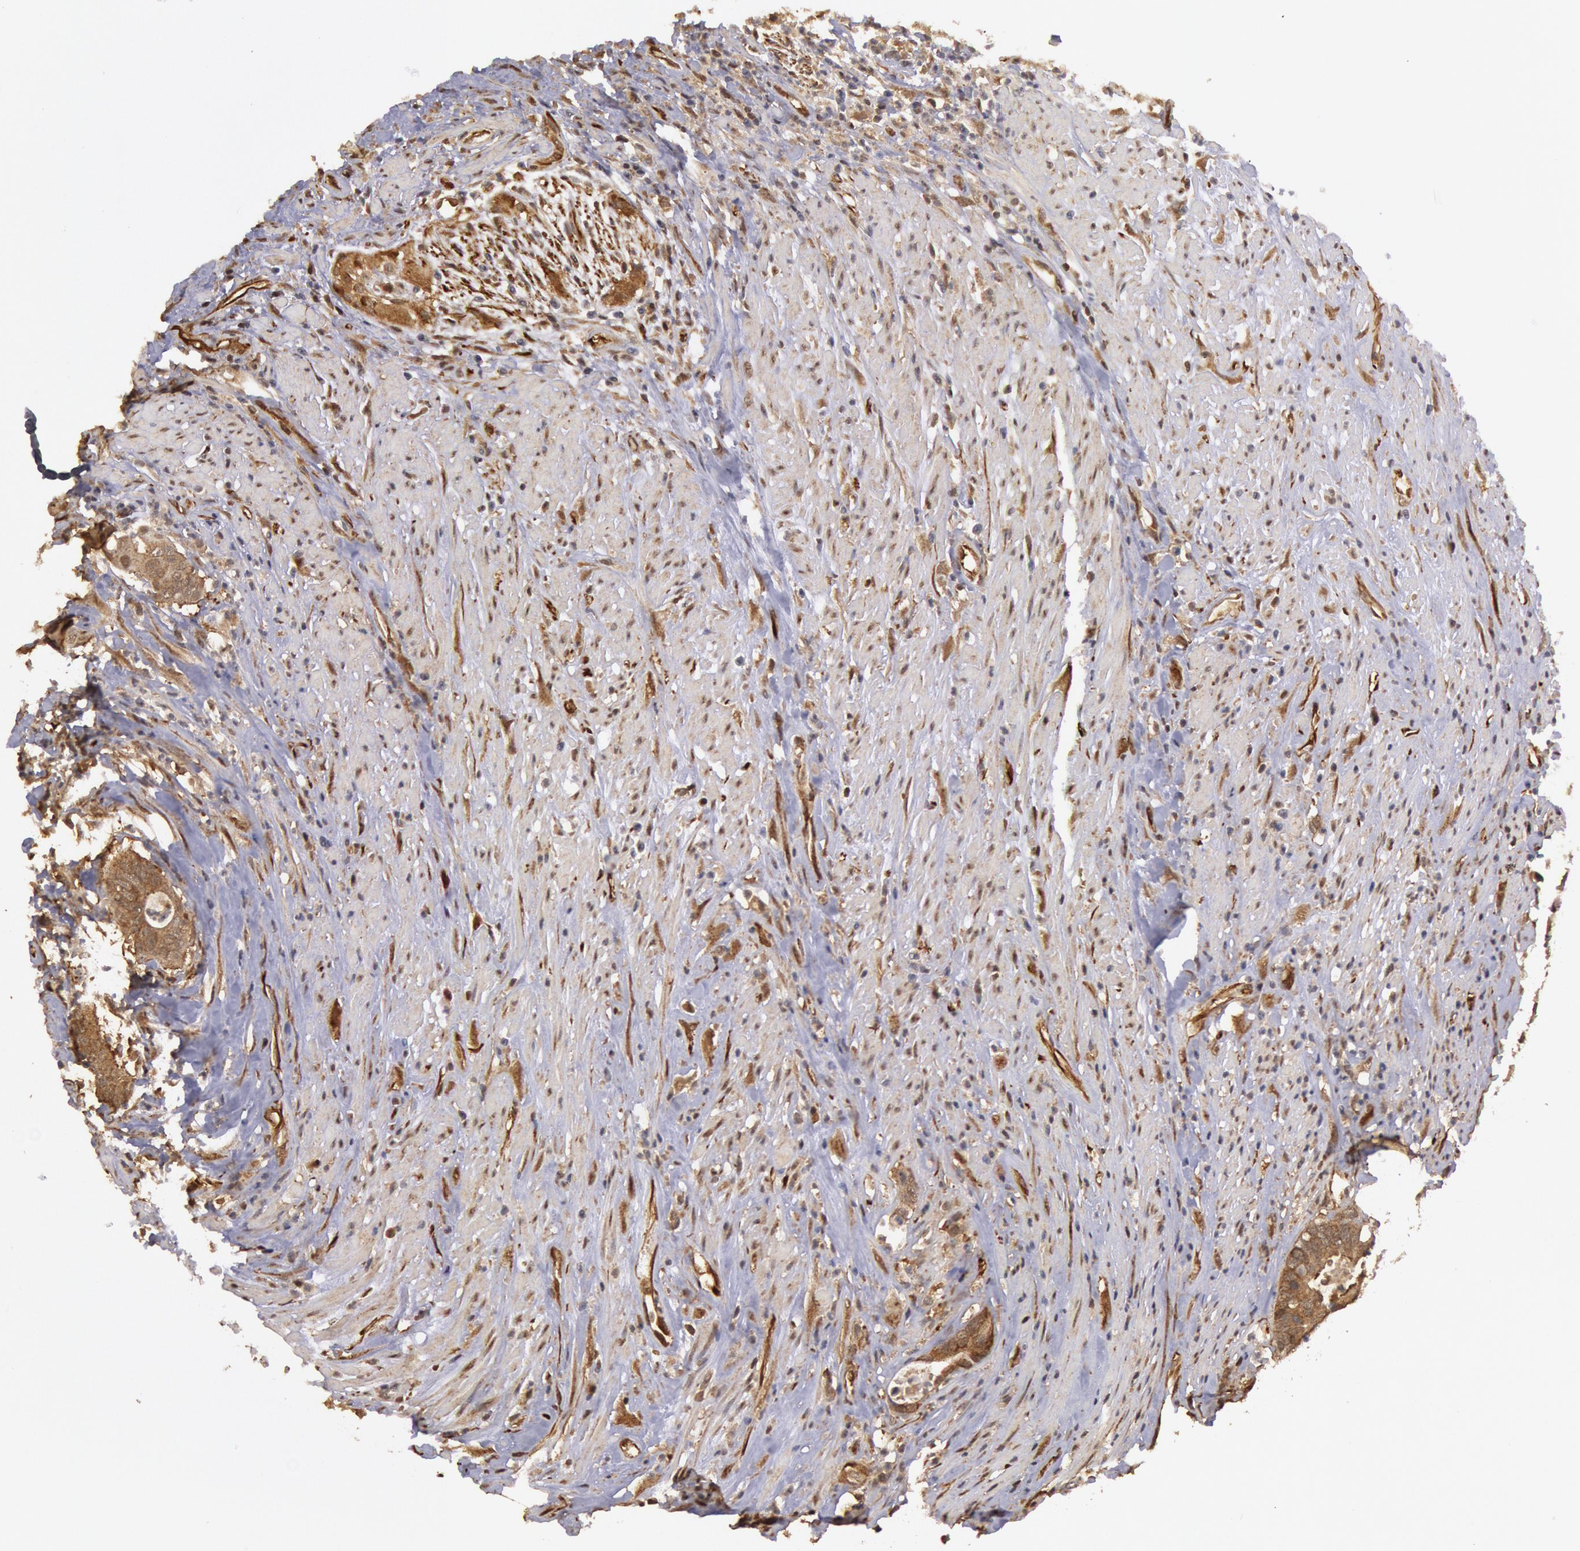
{"staining": {"intensity": "moderate", "quantity": ">75%", "location": "cytoplasmic/membranous"}, "tissue": "colorectal cancer", "cell_type": "Tumor cells", "image_type": "cancer", "snomed": [{"axis": "morphology", "description": "Adenocarcinoma, NOS"}, {"axis": "topography", "description": "Rectum"}], "caption": "Colorectal adenocarcinoma stained with DAB immunohistochemistry reveals medium levels of moderate cytoplasmic/membranous staining in about >75% of tumor cells.", "gene": "USP14", "patient": {"sex": "female", "age": 65}}